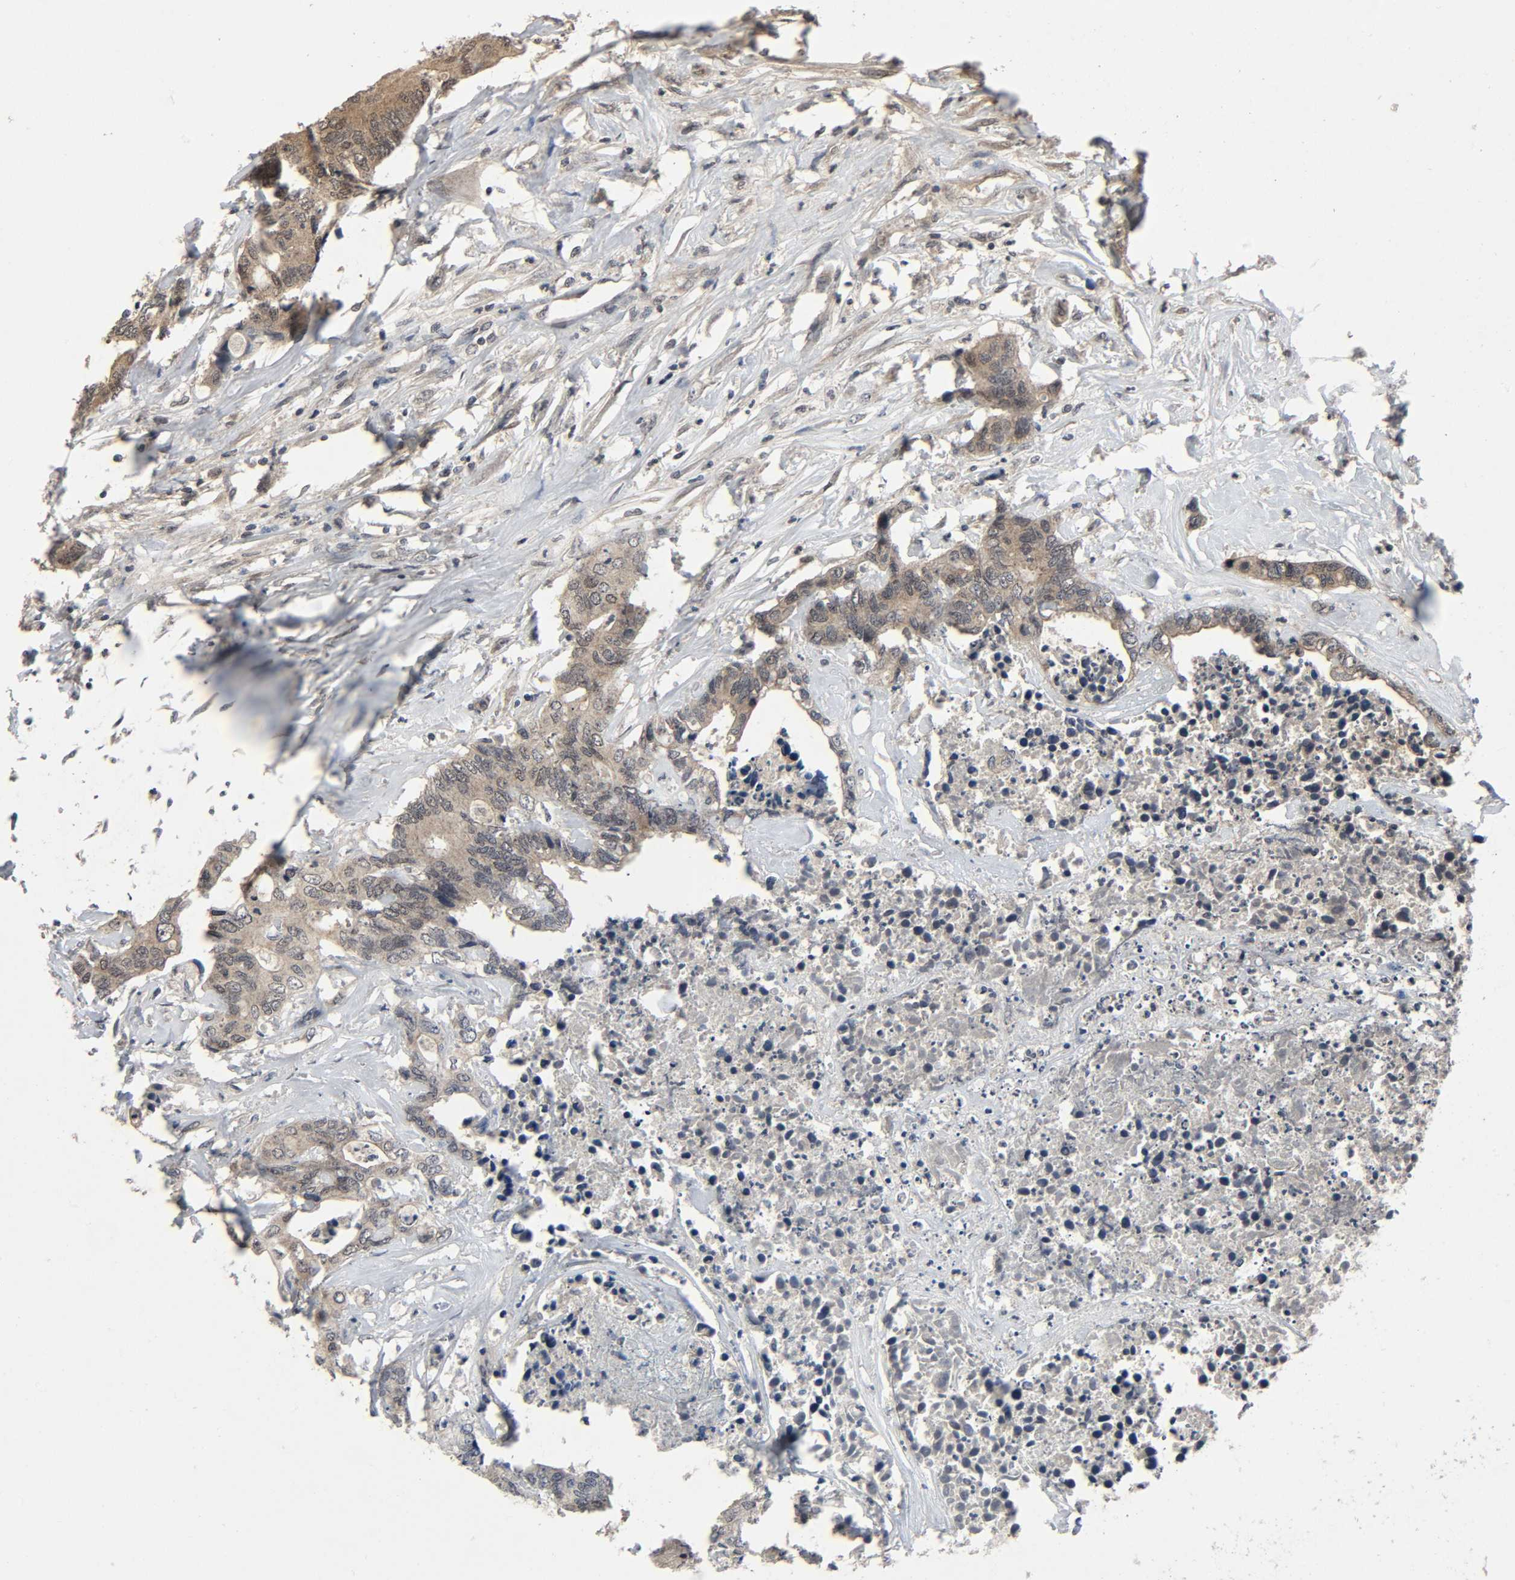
{"staining": {"intensity": "weak", "quantity": ">75%", "location": "cytoplasmic/membranous,nuclear"}, "tissue": "colorectal cancer", "cell_type": "Tumor cells", "image_type": "cancer", "snomed": [{"axis": "morphology", "description": "Adenocarcinoma, NOS"}, {"axis": "topography", "description": "Rectum"}], "caption": "Human colorectal cancer stained with a protein marker exhibits weak staining in tumor cells.", "gene": "MAPKAPK5", "patient": {"sex": "male", "age": 55}}